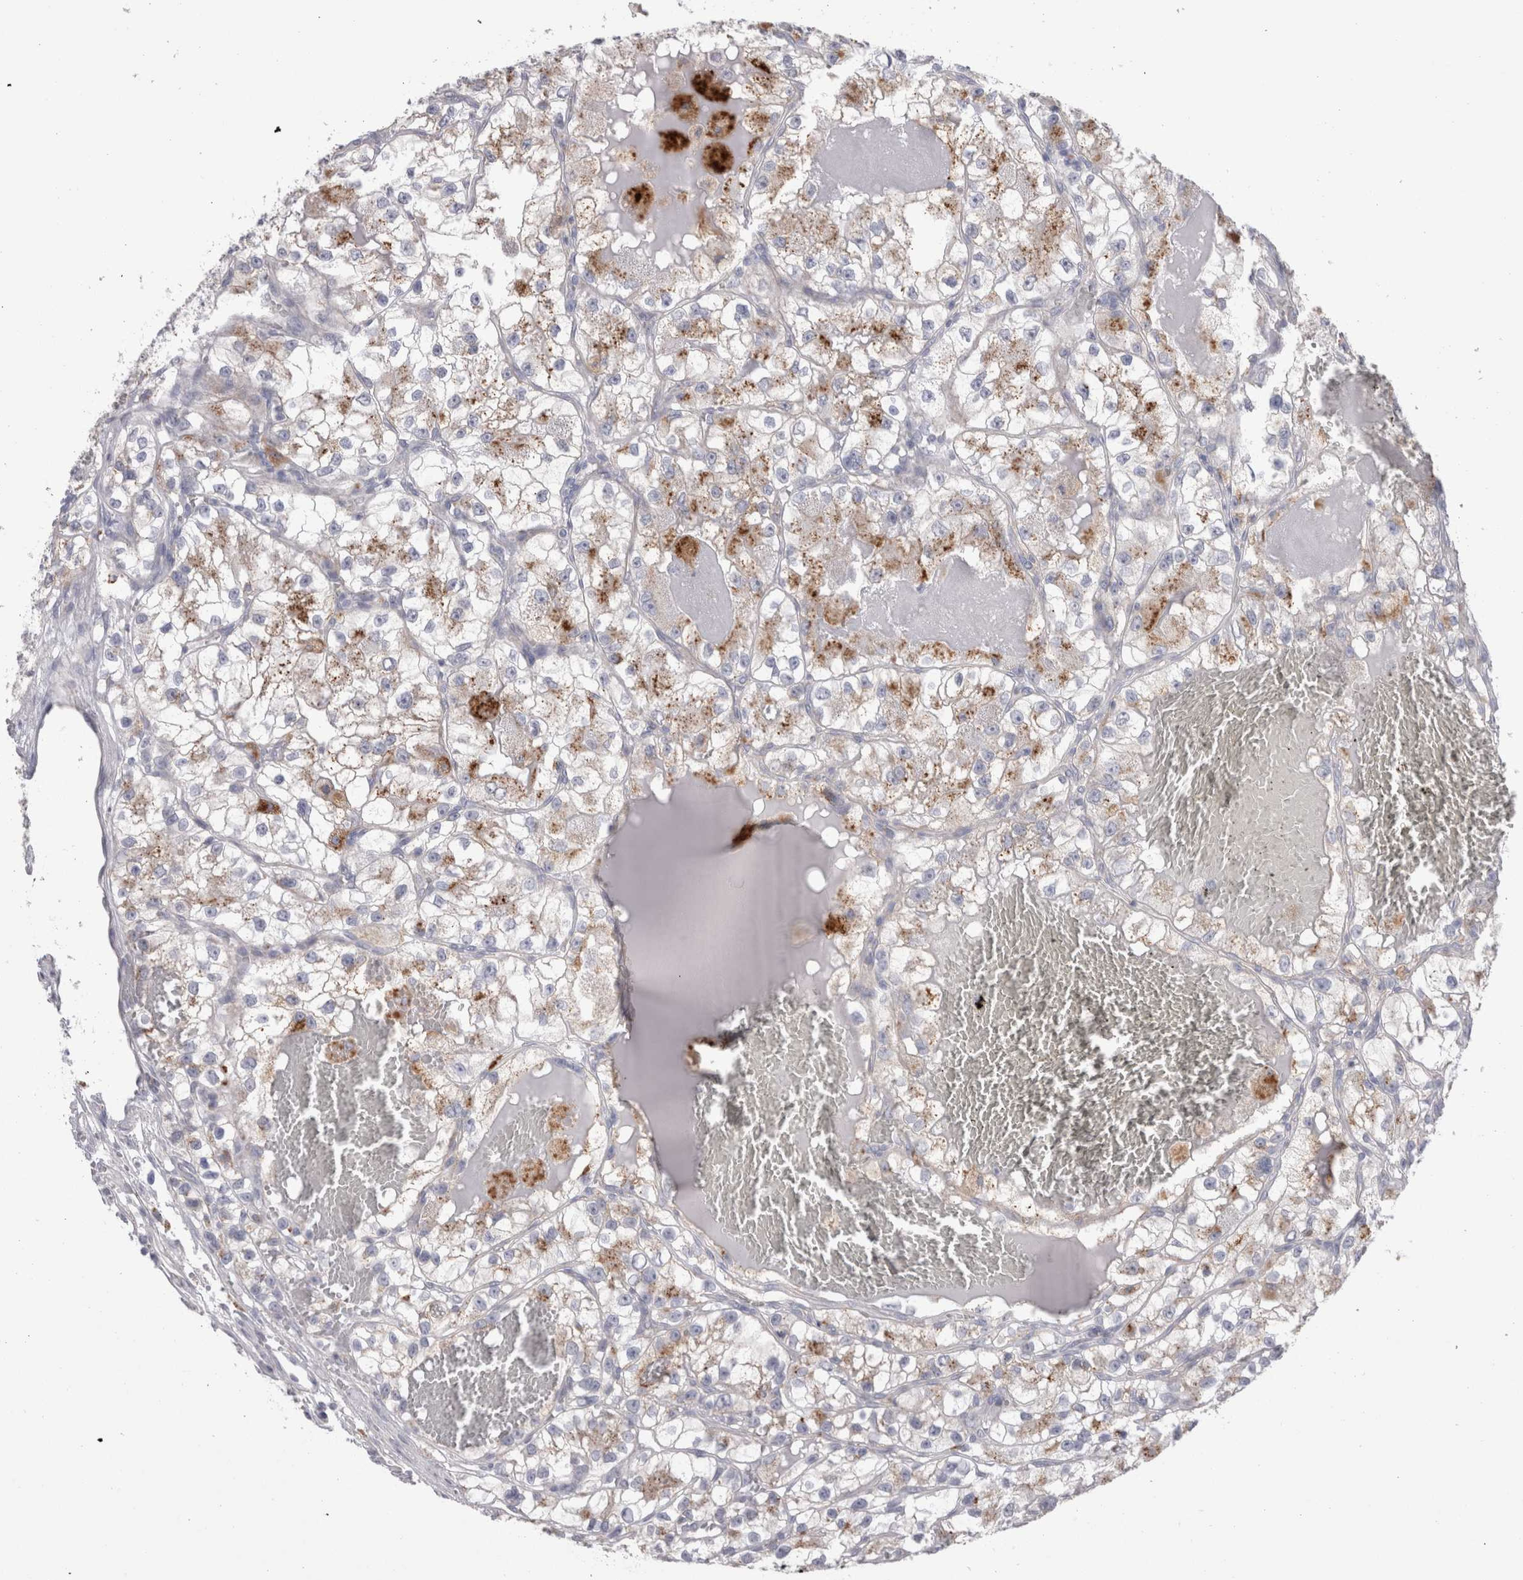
{"staining": {"intensity": "moderate", "quantity": "25%-75%", "location": "cytoplasmic/membranous"}, "tissue": "renal cancer", "cell_type": "Tumor cells", "image_type": "cancer", "snomed": [{"axis": "morphology", "description": "Adenocarcinoma, NOS"}, {"axis": "topography", "description": "Kidney"}], "caption": "Immunohistochemical staining of renal cancer (adenocarcinoma) displays moderate cytoplasmic/membranous protein positivity in about 25%-75% of tumor cells.", "gene": "EPDR1", "patient": {"sex": "female", "age": 57}}